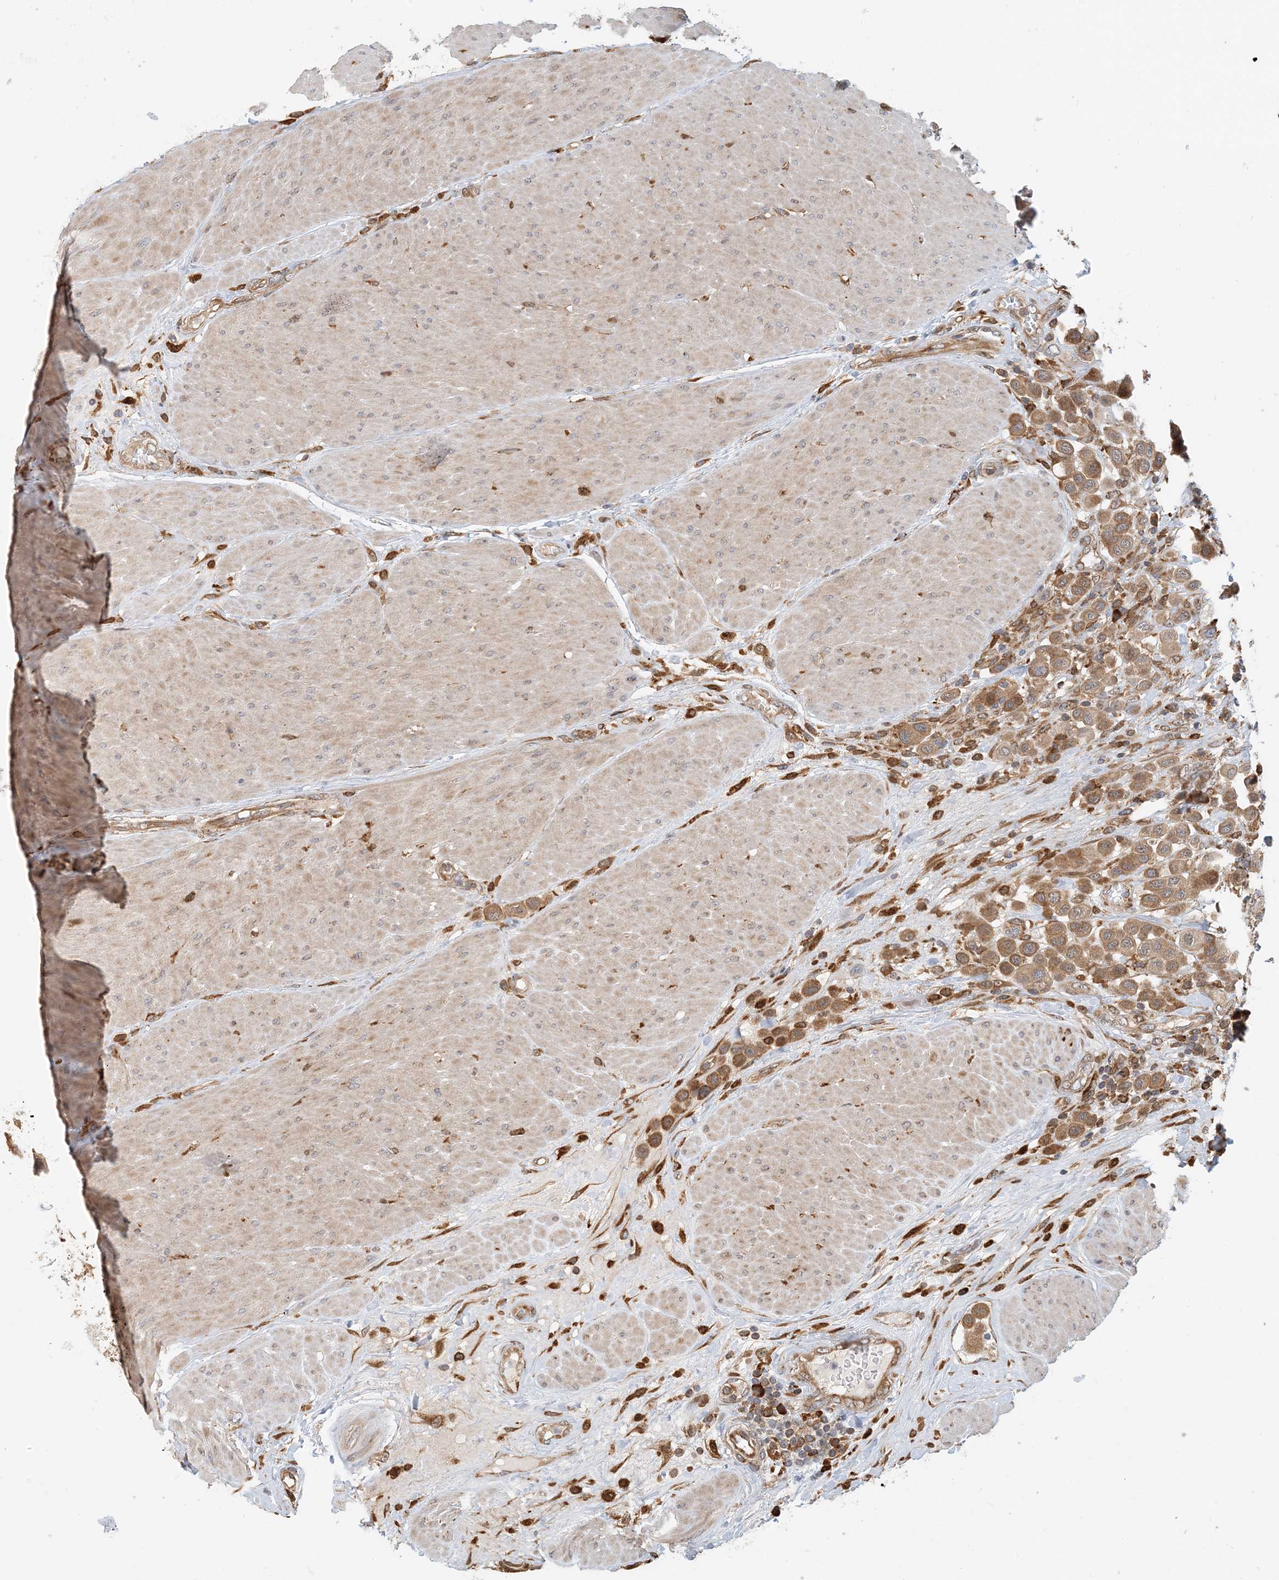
{"staining": {"intensity": "moderate", "quantity": ">75%", "location": "cytoplasmic/membranous"}, "tissue": "urothelial cancer", "cell_type": "Tumor cells", "image_type": "cancer", "snomed": [{"axis": "morphology", "description": "Urothelial carcinoma, High grade"}, {"axis": "topography", "description": "Urinary bladder"}], "caption": "This micrograph displays urothelial cancer stained with immunohistochemistry (IHC) to label a protein in brown. The cytoplasmic/membranous of tumor cells show moderate positivity for the protein. Nuclei are counter-stained blue.", "gene": "HNMT", "patient": {"sex": "male", "age": 50}}